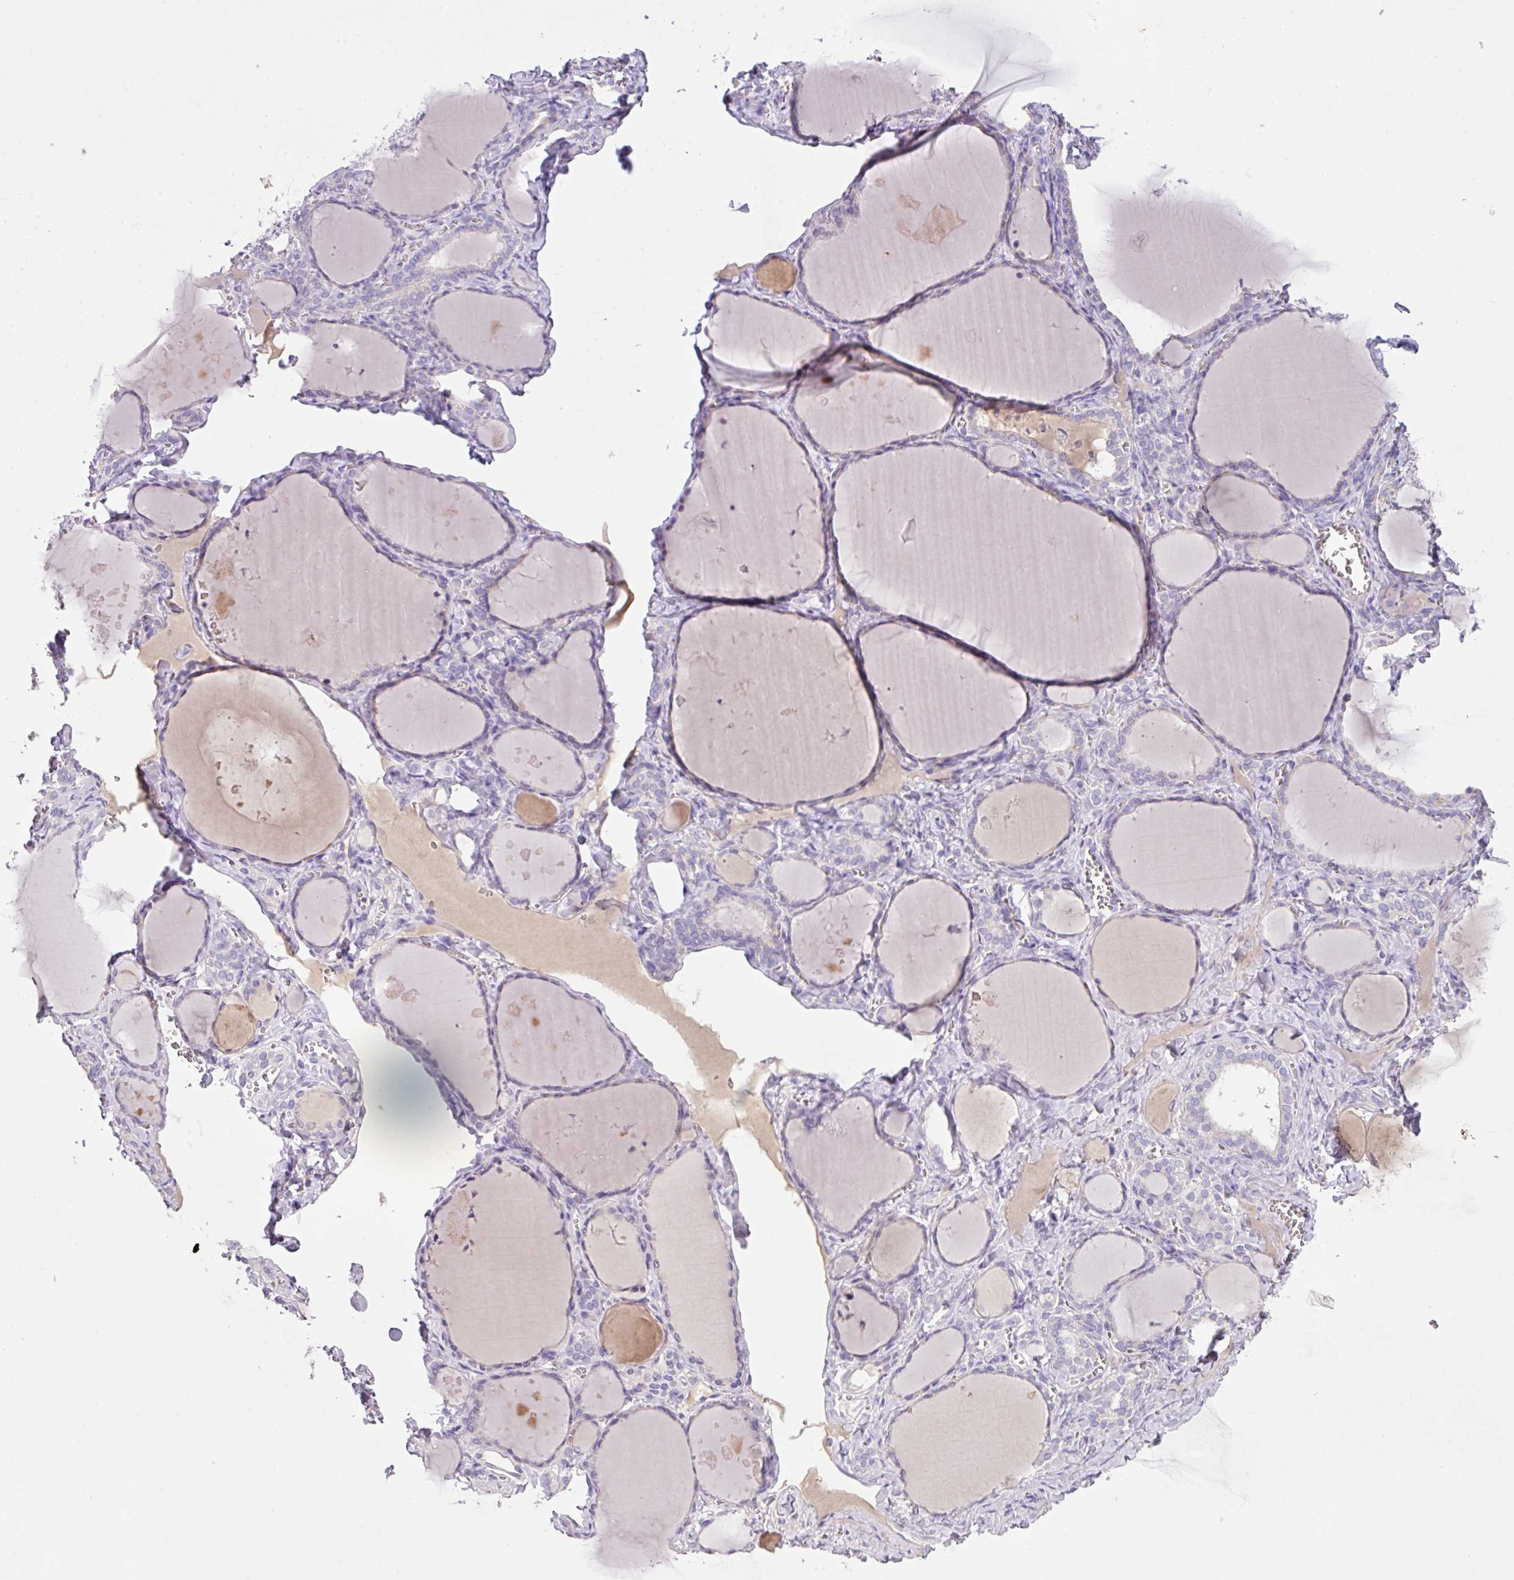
{"staining": {"intensity": "negative", "quantity": "none", "location": "none"}, "tissue": "thyroid gland", "cell_type": "Glandular cells", "image_type": "normal", "snomed": [{"axis": "morphology", "description": "Normal tissue, NOS"}, {"axis": "topography", "description": "Thyroid gland"}], "caption": "Benign thyroid gland was stained to show a protein in brown. There is no significant staining in glandular cells. (DAB IHC with hematoxylin counter stain).", "gene": "OR6C6", "patient": {"sex": "female", "age": 42}}